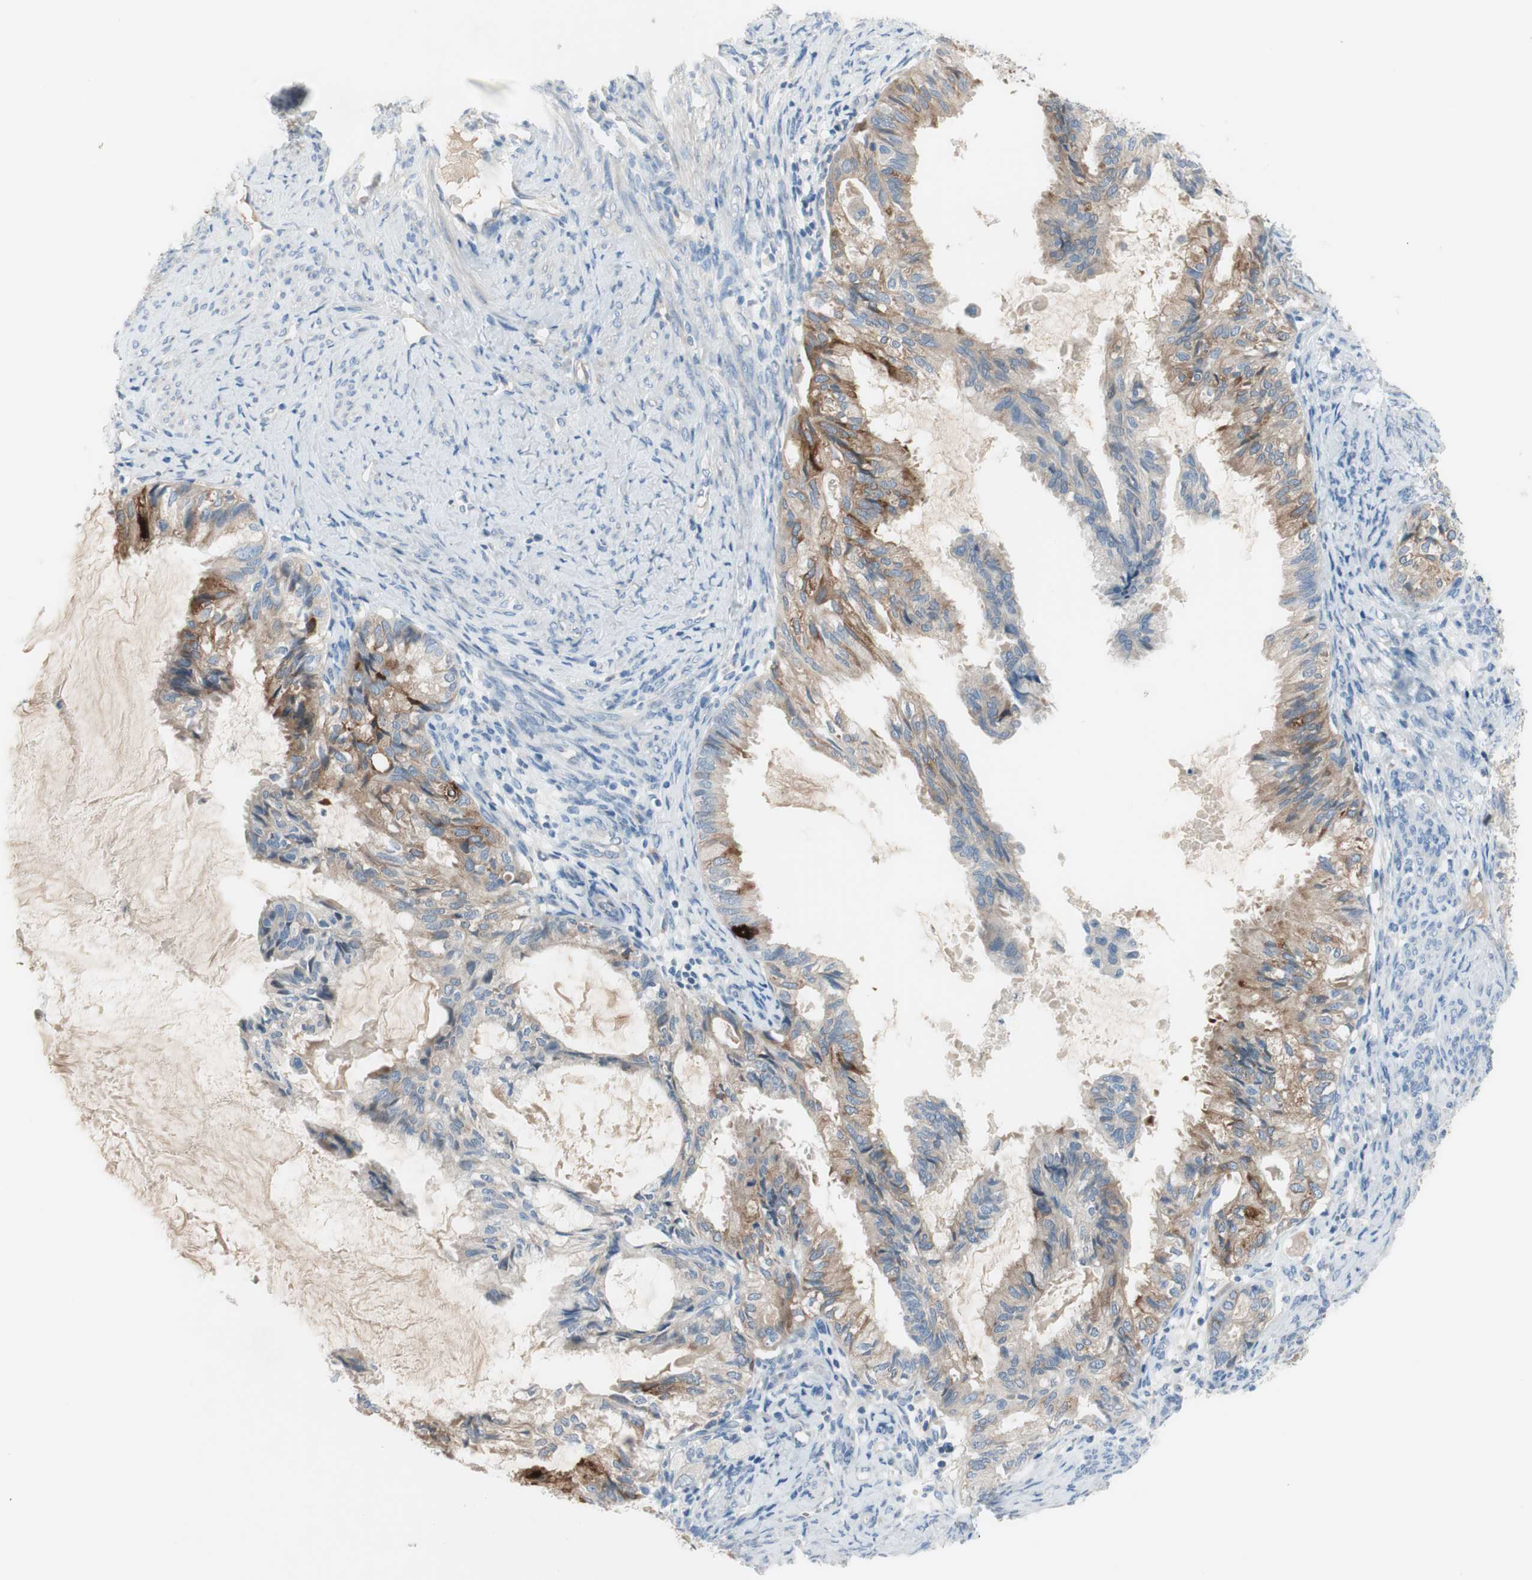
{"staining": {"intensity": "moderate", "quantity": "25%-75%", "location": "cytoplasmic/membranous"}, "tissue": "cervical cancer", "cell_type": "Tumor cells", "image_type": "cancer", "snomed": [{"axis": "morphology", "description": "Normal tissue, NOS"}, {"axis": "morphology", "description": "Adenocarcinoma, NOS"}, {"axis": "topography", "description": "Cervix"}, {"axis": "topography", "description": "Endometrium"}], "caption": "Immunohistochemical staining of human cervical cancer (adenocarcinoma) reveals medium levels of moderate cytoplasmic/membranous protein positivity in approximately 25%-75% of tumor cells. (Brightfield microscopy of DAB IHC at high magnification).", "gene": "FDFT1", "patient": {"sex": "female", "age": 86}}